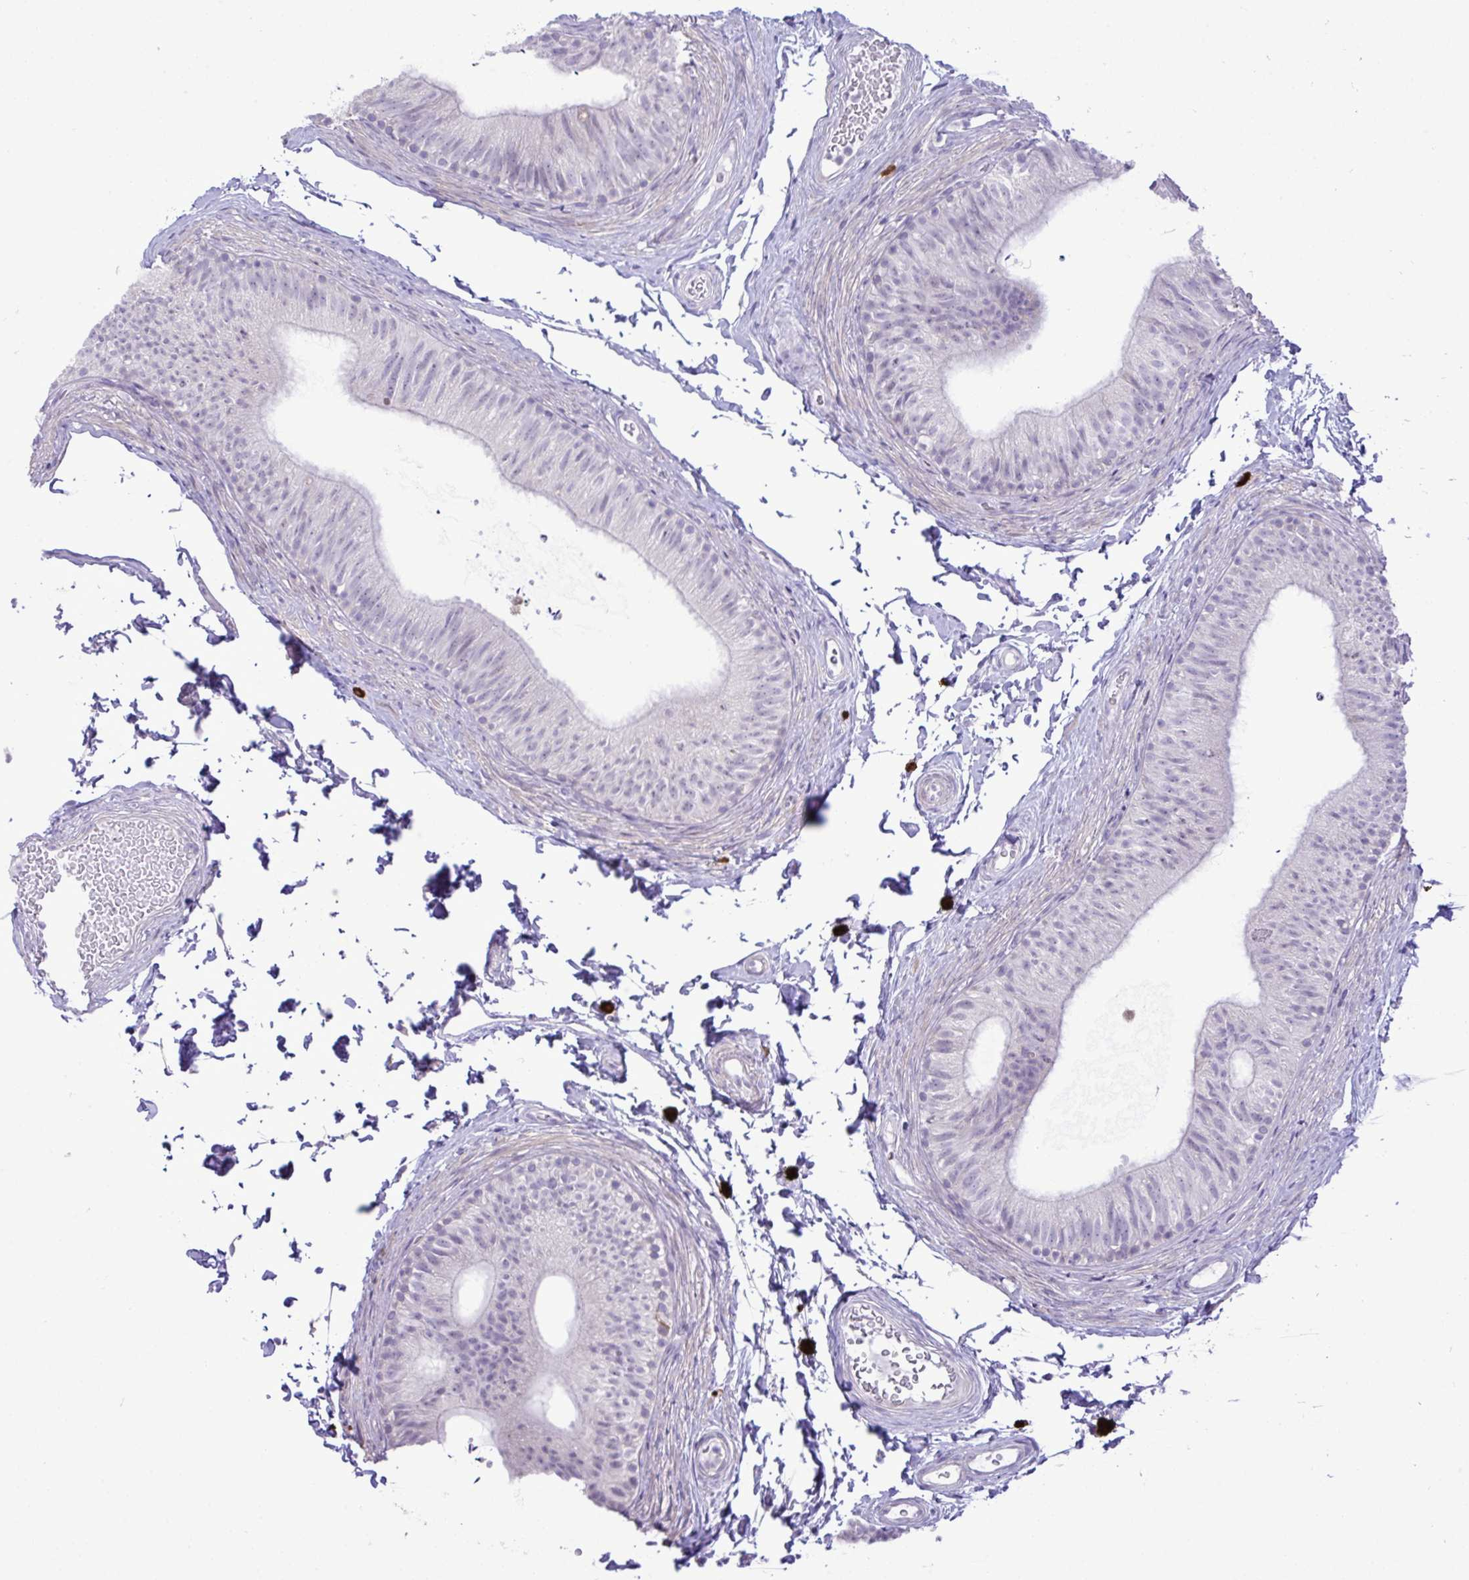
{"staining": {"intensity": "negative", "quantity": "none", "location": "none"}, "tissue": "epididymis", "cell_type": "Glandular cells", "image_type": "normal", "snomed": [{"axis": "morphology", "description": "Normal tissue, NOS"}, {"axis": "topography", "description": "Epididymis, spermatic cord, NOS"}, {"axis": "topography", "description": "Epididymis"}, {"axis": "topography", "description": "Peripheral nerve tissue"}], "caption": "Immunohistochemical staining of unremarkable human epididymis demonstrates no significant positivity in glandular cells. The staining was performed using DAB to visualize the protein expression in brown, while the nuclei were stained in blue with hematoxylin (Magnification: 20x).", "gene": "SPAG1", "patient": {"sex": "male", "age": 29}}